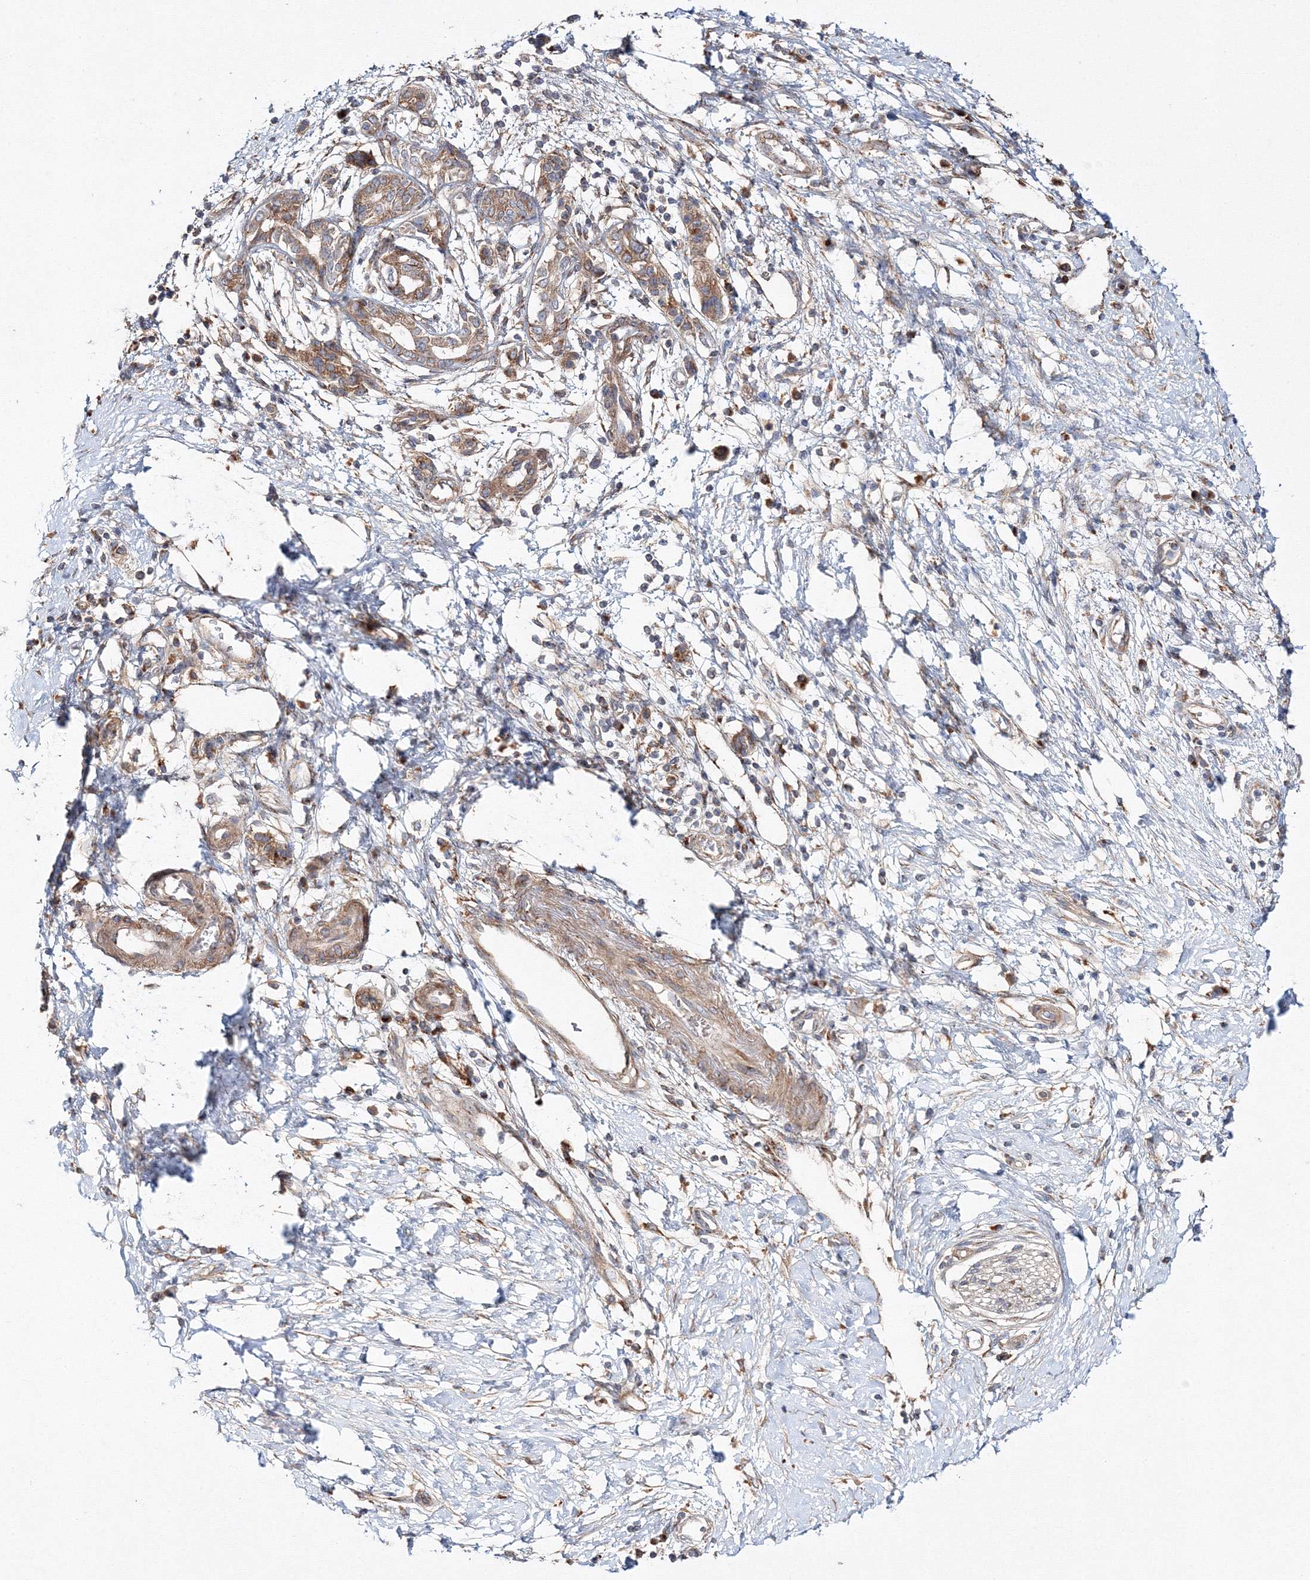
{"staining": {"intensity": "moderate", "quantity": ">75%", "location": "cytoplasmic/membranous"}, "tissue": "pancreatic cancer", "cell_type": "Tumor cells", "image_type": "cancer", "snomed": [{"axis": "morphology", "description": "Adenocarcinoma, NOS"}, {"axis": "topography", "description": "Pancreas"}], "caption": "About >75% of tumor cells in pancreatic adenocarcinoma demonstrate moderate cytoplasmic/membranous protein positivity as visualized by brown immunohistochemical staining.", "gene": "DDO", "patient": {"sex": "male", "age": 50}}